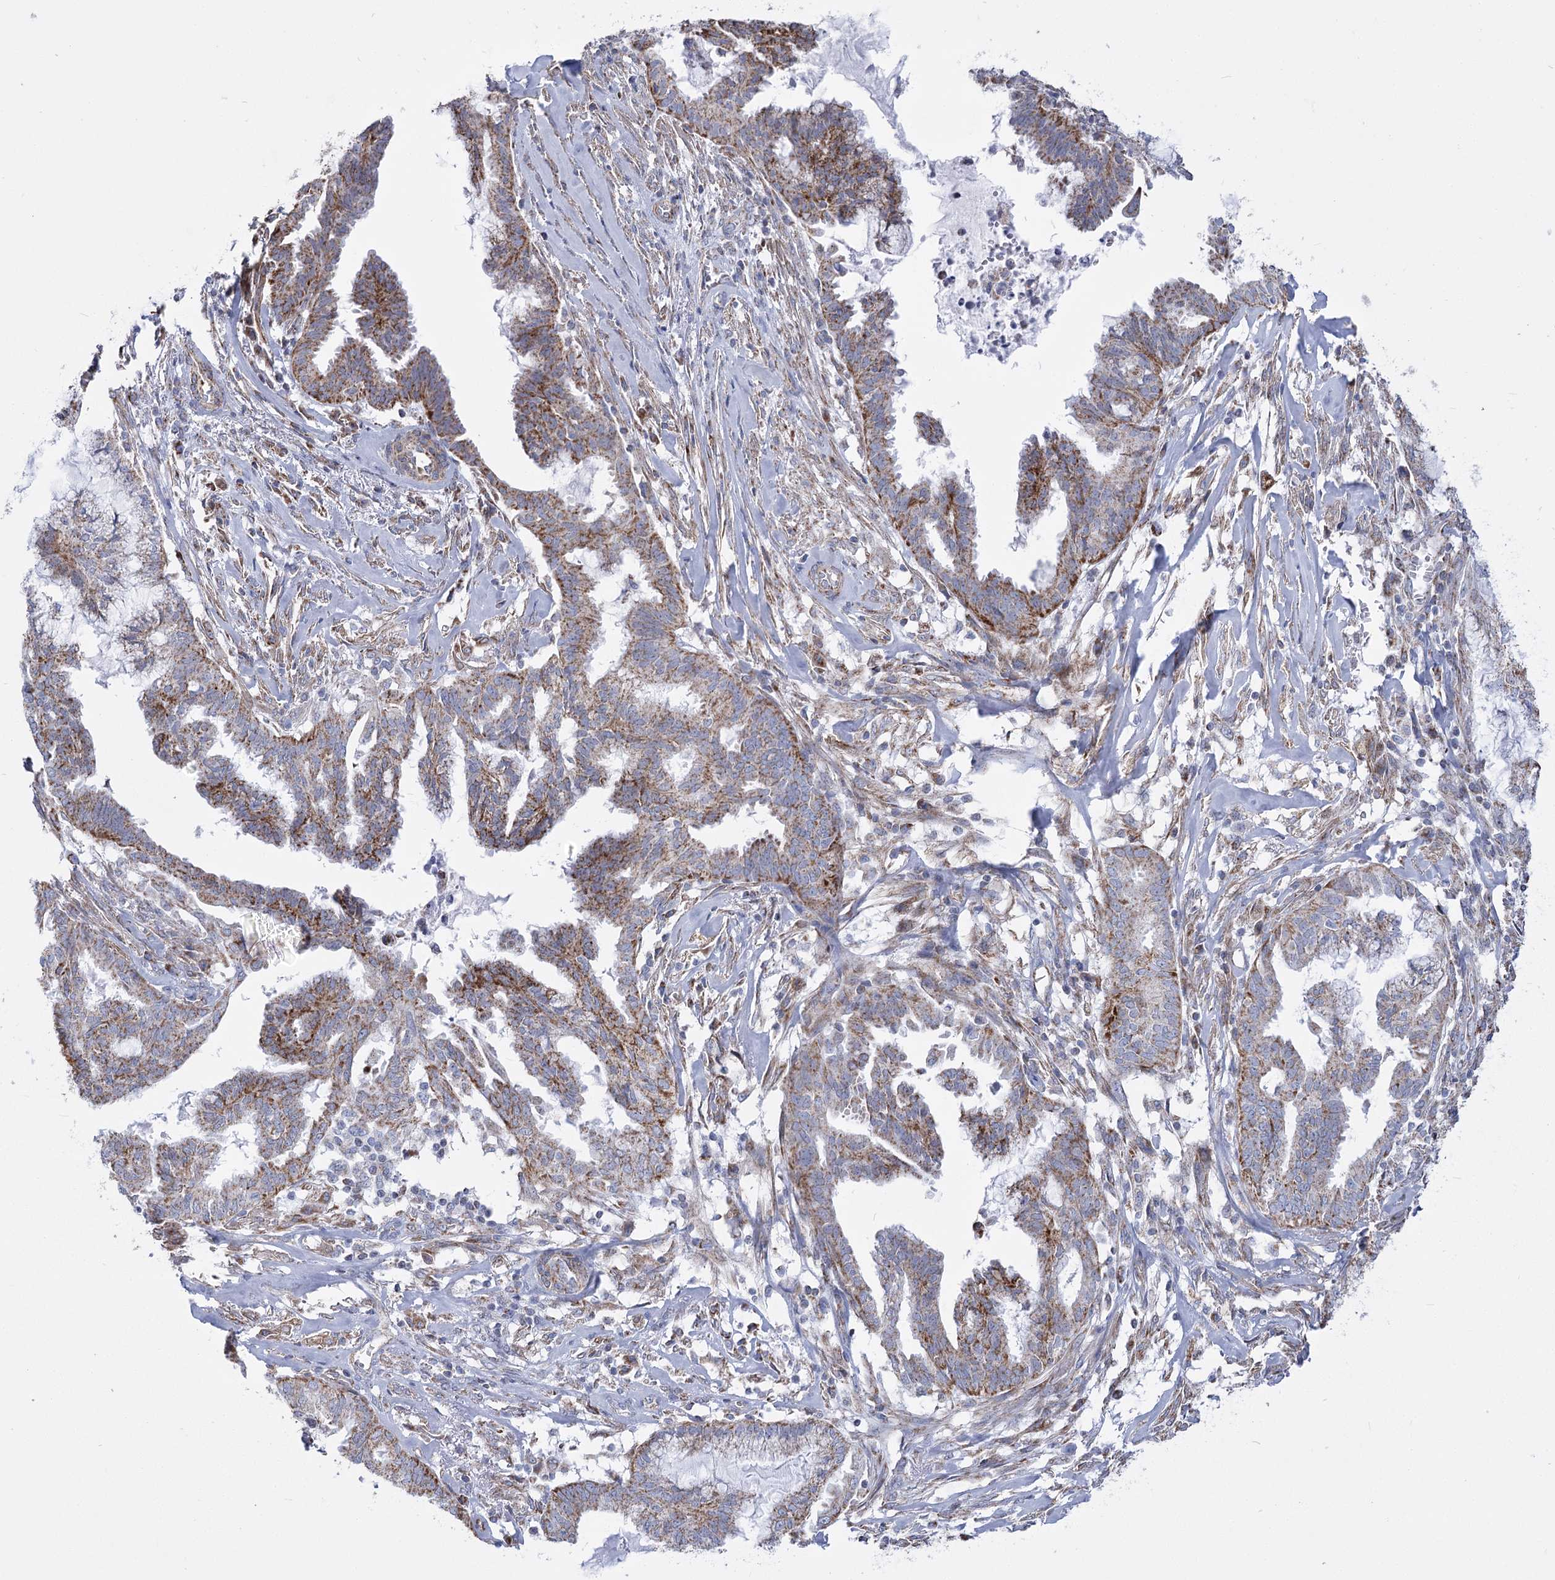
{"staining": {"intensity": "moderate", "quantity": "25%-75%", "location": "cytoplasmic/membranous"}, "tissue": "endometrial cancer", "cell_type": "Tumor cells", "image_type": "cancer", "snomed": [{"axis": "morphology", "description": "Adenocarcinoma, NOS"}, {"axis": "topography", "description": "Endometrium"}], "caption": "This is a micrograph of IHC staining of endometrial cancer (adenocarcinoma), which shows moderate staining in the cytoplasmic/membranous of tumor cells.", "gene": "PDHB", "patient": {"sex": "female", "age": 86}}